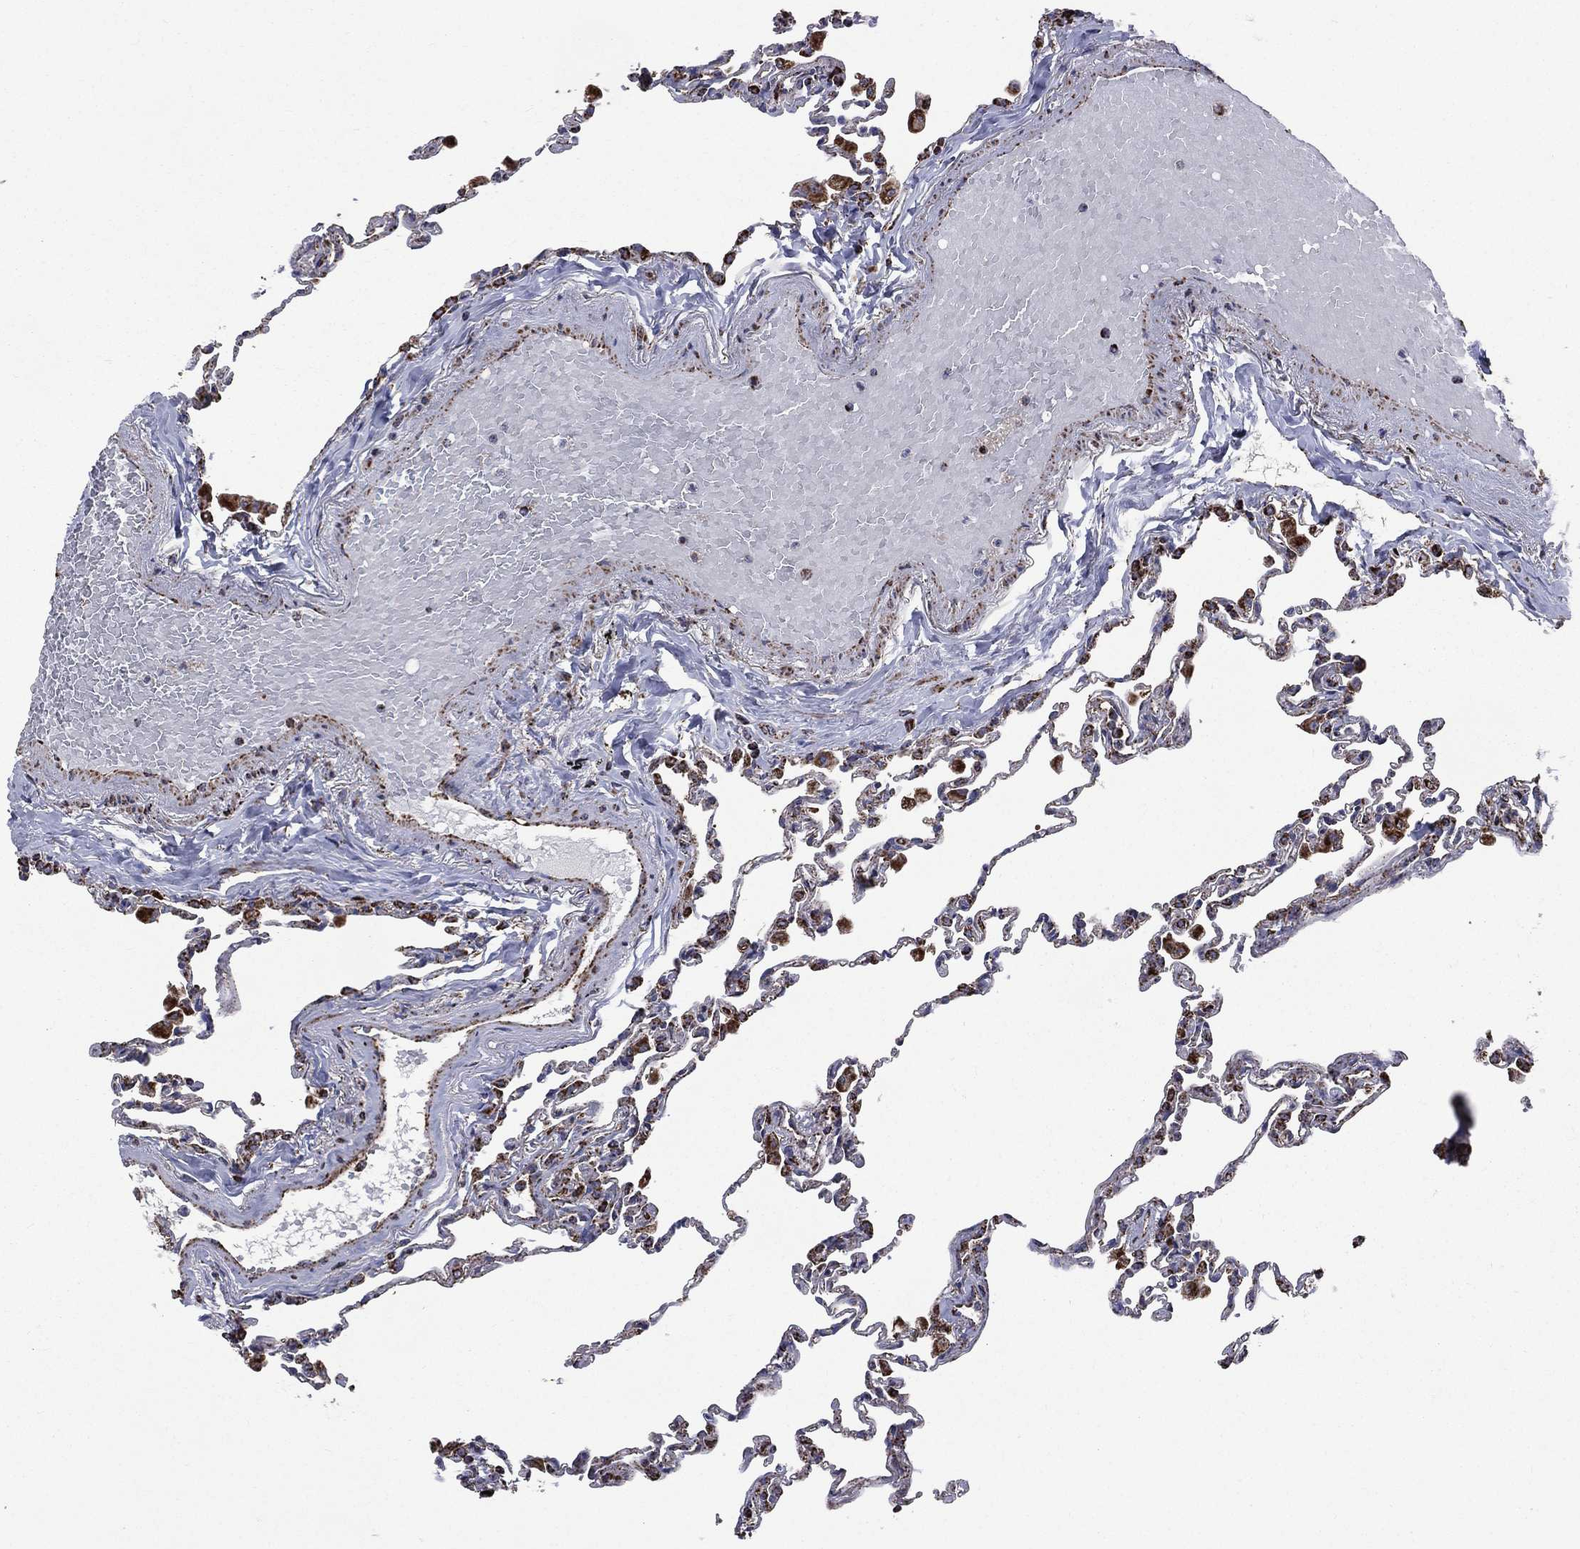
{"staining": {"intensity": "strong", "quantity": "25%-75%", "location": "cytoplasmic/membranous"}, "tissue": "lung", "cell_type": "Alveolar cells", "image_type": "normal", "snomed": [{"axis": "morphology", "description": "Normal tissue, NOS"}, {"axis": "topography", "description": "Lung"}], "caption": "Brown immunohistochemical staining in benign lung demonstrates strong cytoplasmic/membranous positivity in approximately 25%-75% of alveolar cells. (DAB IHC, brown staining for protein, blue staining for nuclei).", "gene": "GOT2", "patient": {"sex": "female", "age": 57}}